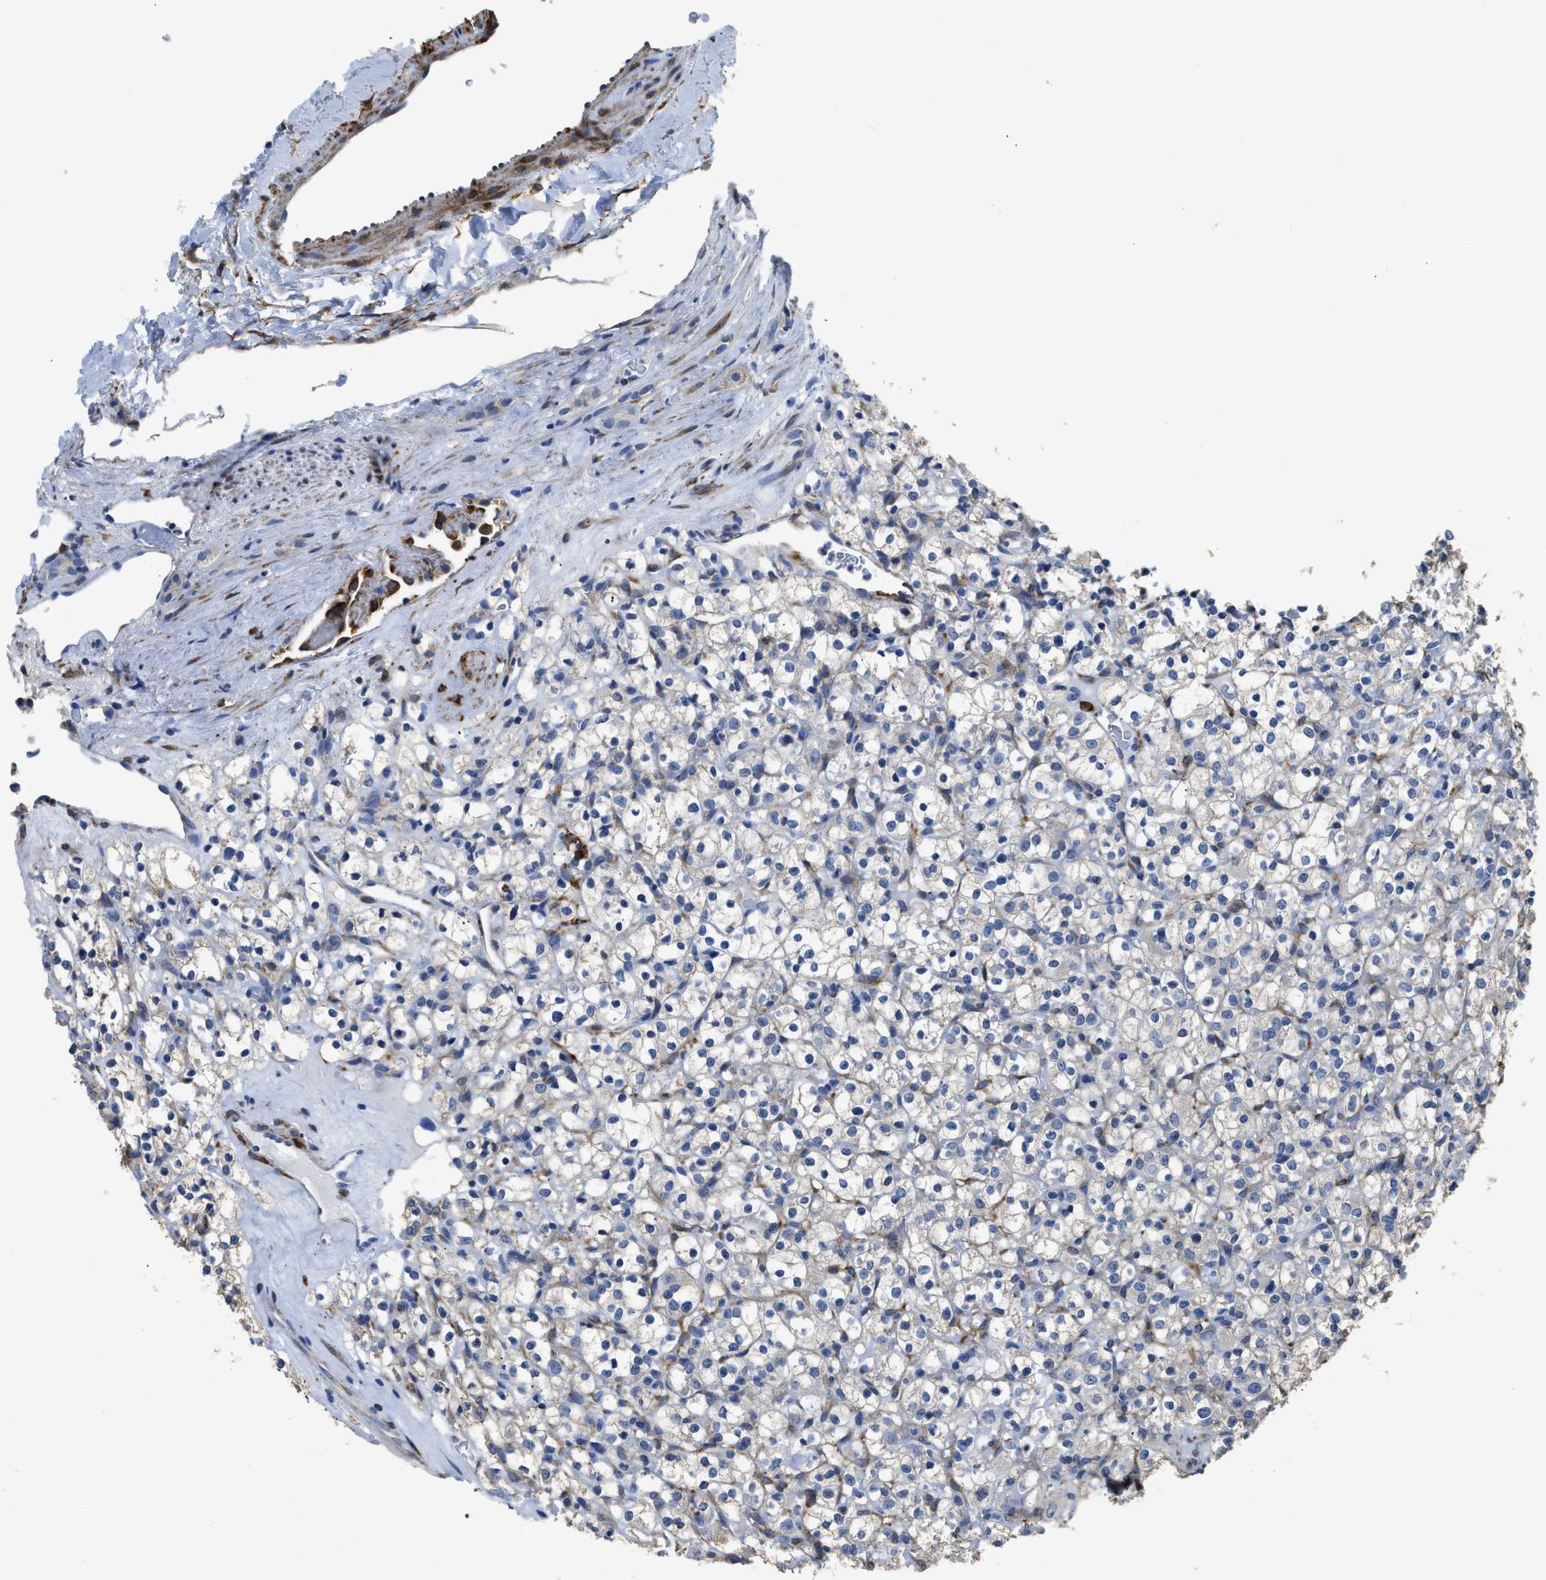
{"staining": {"intensity": "negative", "quantity": "none", "location": "none"}, "tissue": "renal cancer", "cell_type": "Tumor cells", "image_type": "cancer", "snomed": [{"axis": "morphology", "description": "Normal tissue, NOS"}, {"axis": "morphology", "description": "Adenocarcinoma, NOS"}, {"axis": "topography", "description": "Kidney"}], "caption": "Tumor cells are negative for brown protein staining in renal adenocarcinoma. (DAB immunohistochemistry (IHC), high magnification).", "gene": "ZSWIM5", "patient": {"sex": "female", "age": 72}}